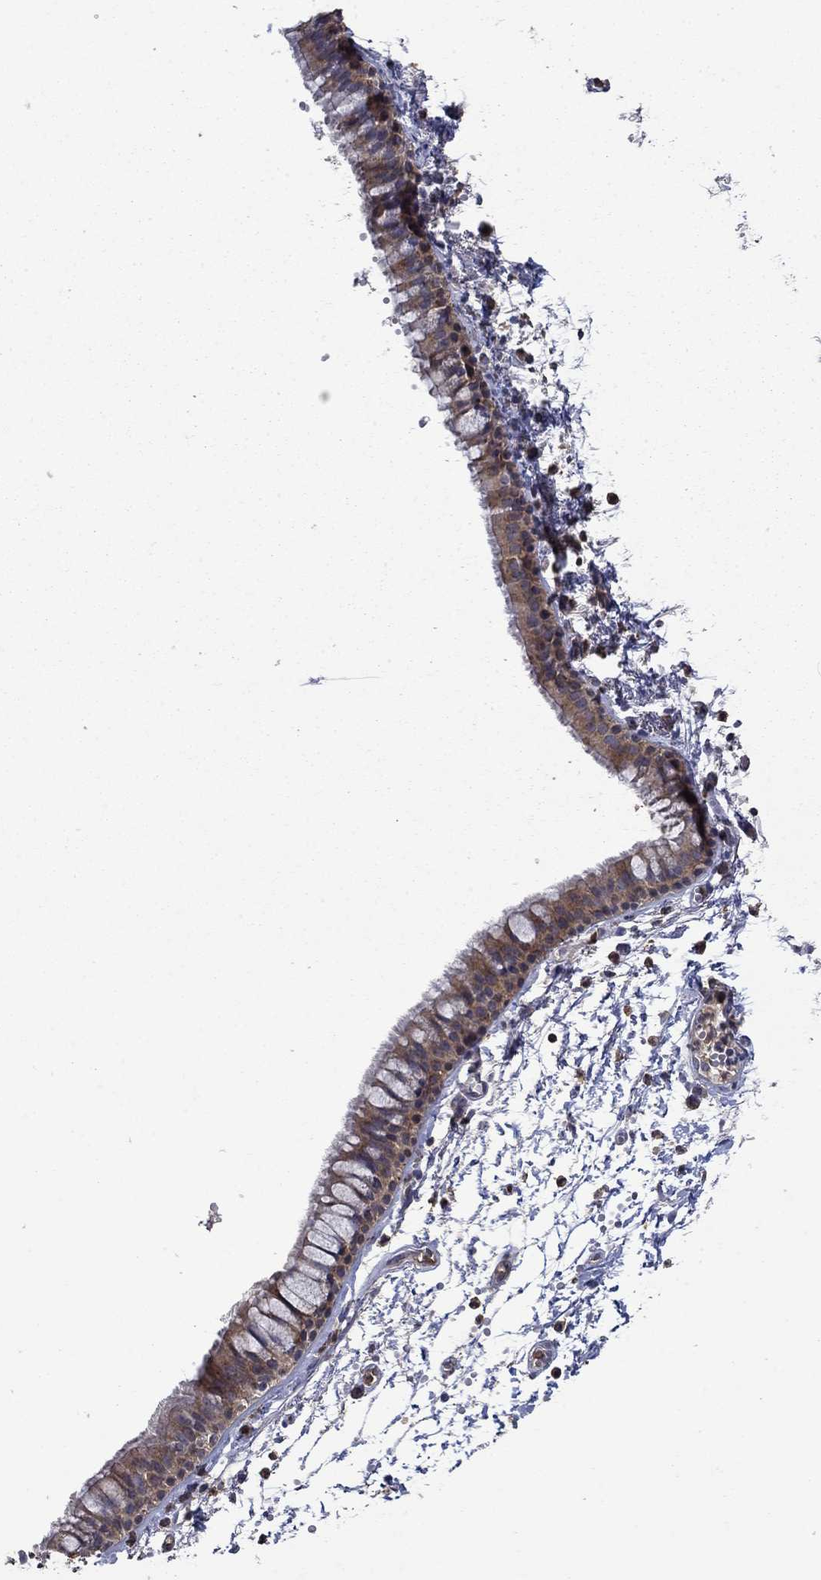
{"staining": {"intensity": "strong", "quantity": "25%-75%", "location": "cytoplasmic/membranous"}, "tissue": "bronchus", "cell_type": "Respiratory epithelial cells", "image_type": "normal", "snomed": [{"axis": "morphology", "description": "Normal tissue, NOS"}, {"axis": "topography", "description": "Cartilage tissue"}, {"axis": "topography", "description": "Bronchus"}], "caption": "Brown immunohistochemical staining in benign bronchus reveals strong cytoplasmic/membranous staining in about 25%-75% of respiratory epithelial cells.", "gene": "DVL1", "patient": {"sex": "male", "age": 66}}